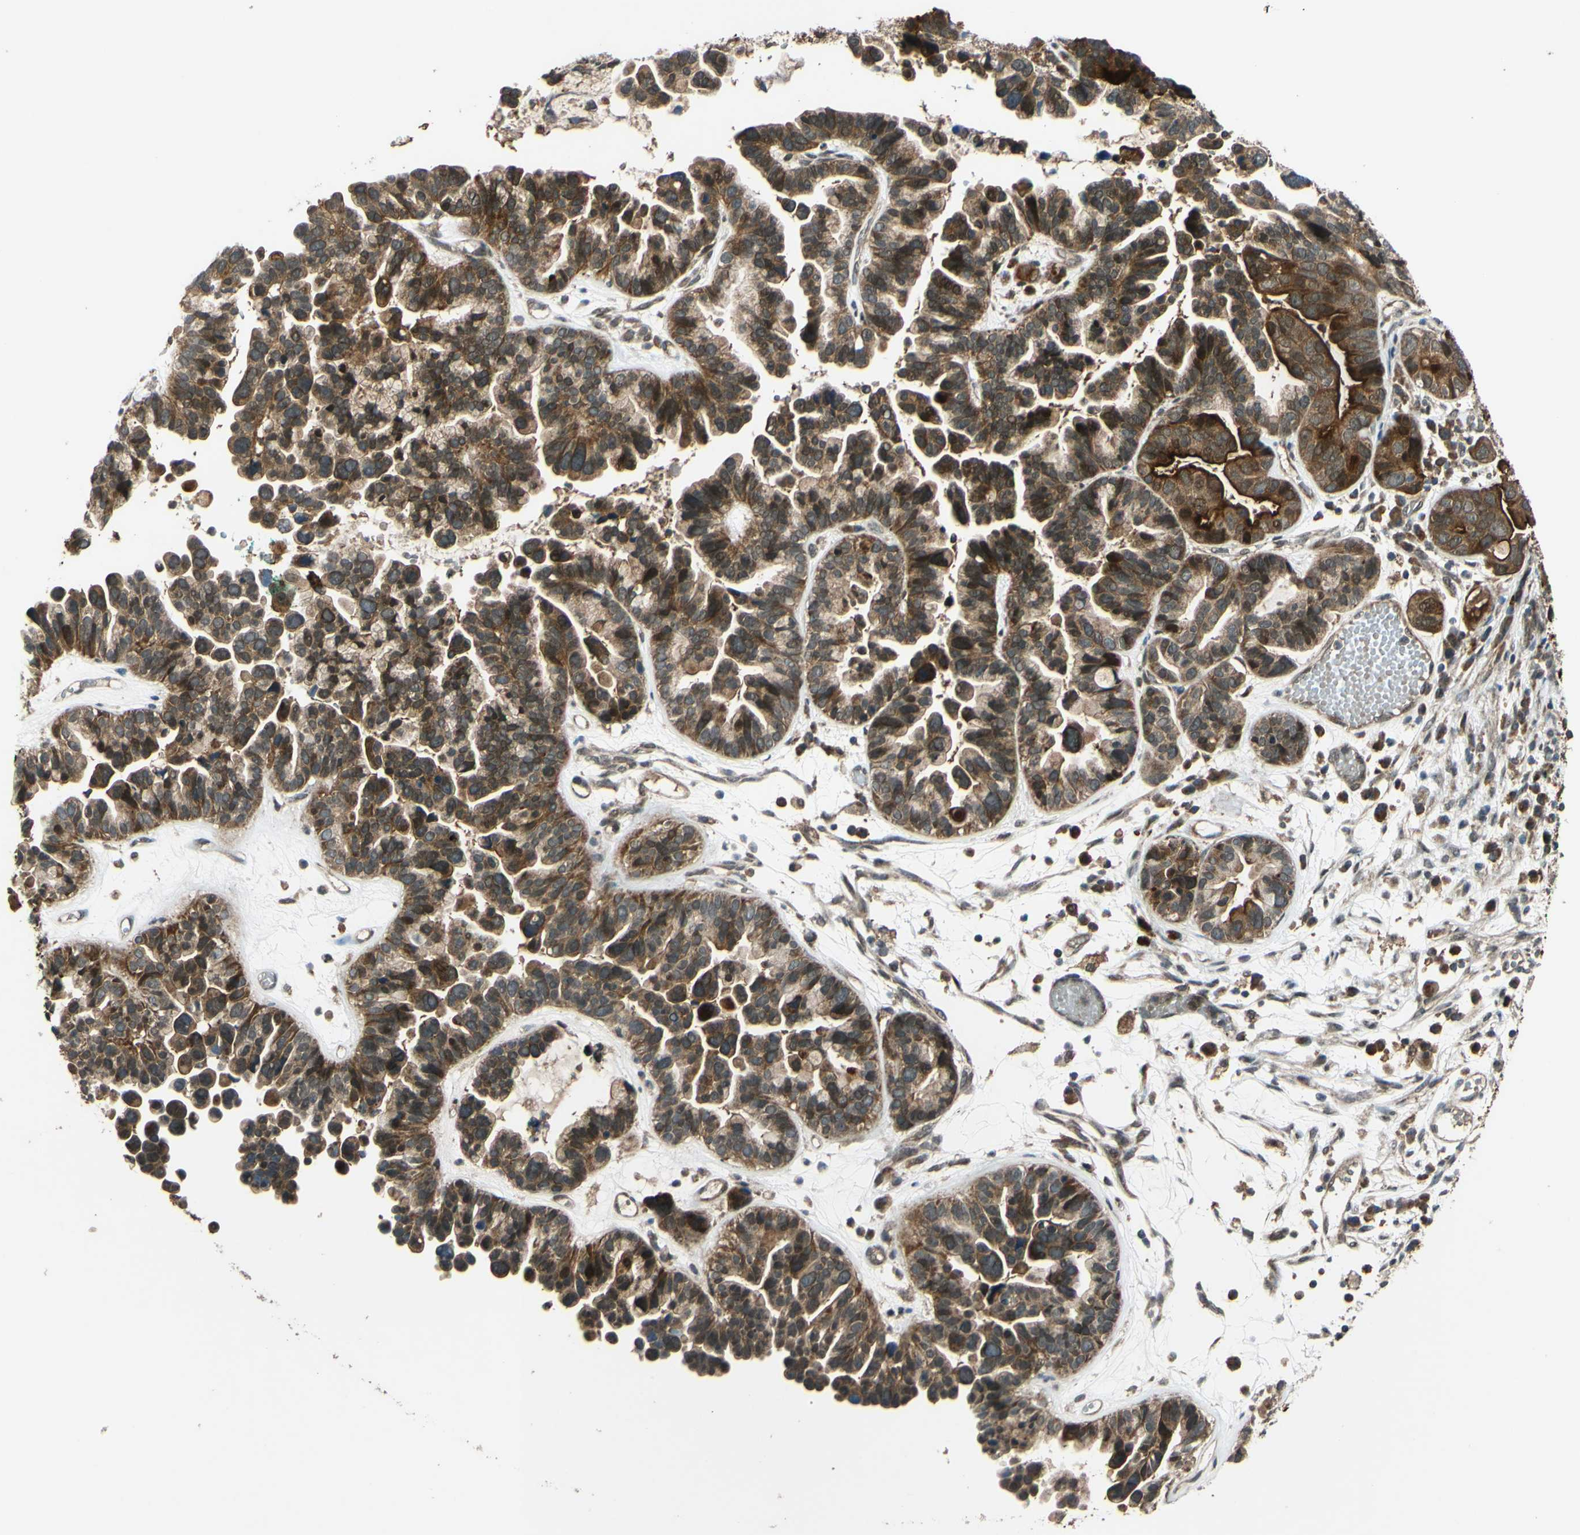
{"staining": {"intensity": "strong", "quantity": "25%-75%", "location": "cytoplasmic/membranous"}, "tissue": "ovarian cancer", "cell_type": "Tumor cells", "image_type": "cancer", "snomed": [{"axis": "morphology", "description": "Cystadenocarcinoma, serous, NOS"}, {"axis": "topography", "description": "Ovary"}], "caption": "Strong cytoplasmic/membranous staining is seen in approximately 25%-75% of tumor cells in ovarian cancer (serous cystadenocarcinoma).", "gene": "ABCC8", "patient": {"sex": "female", "age": 56}}